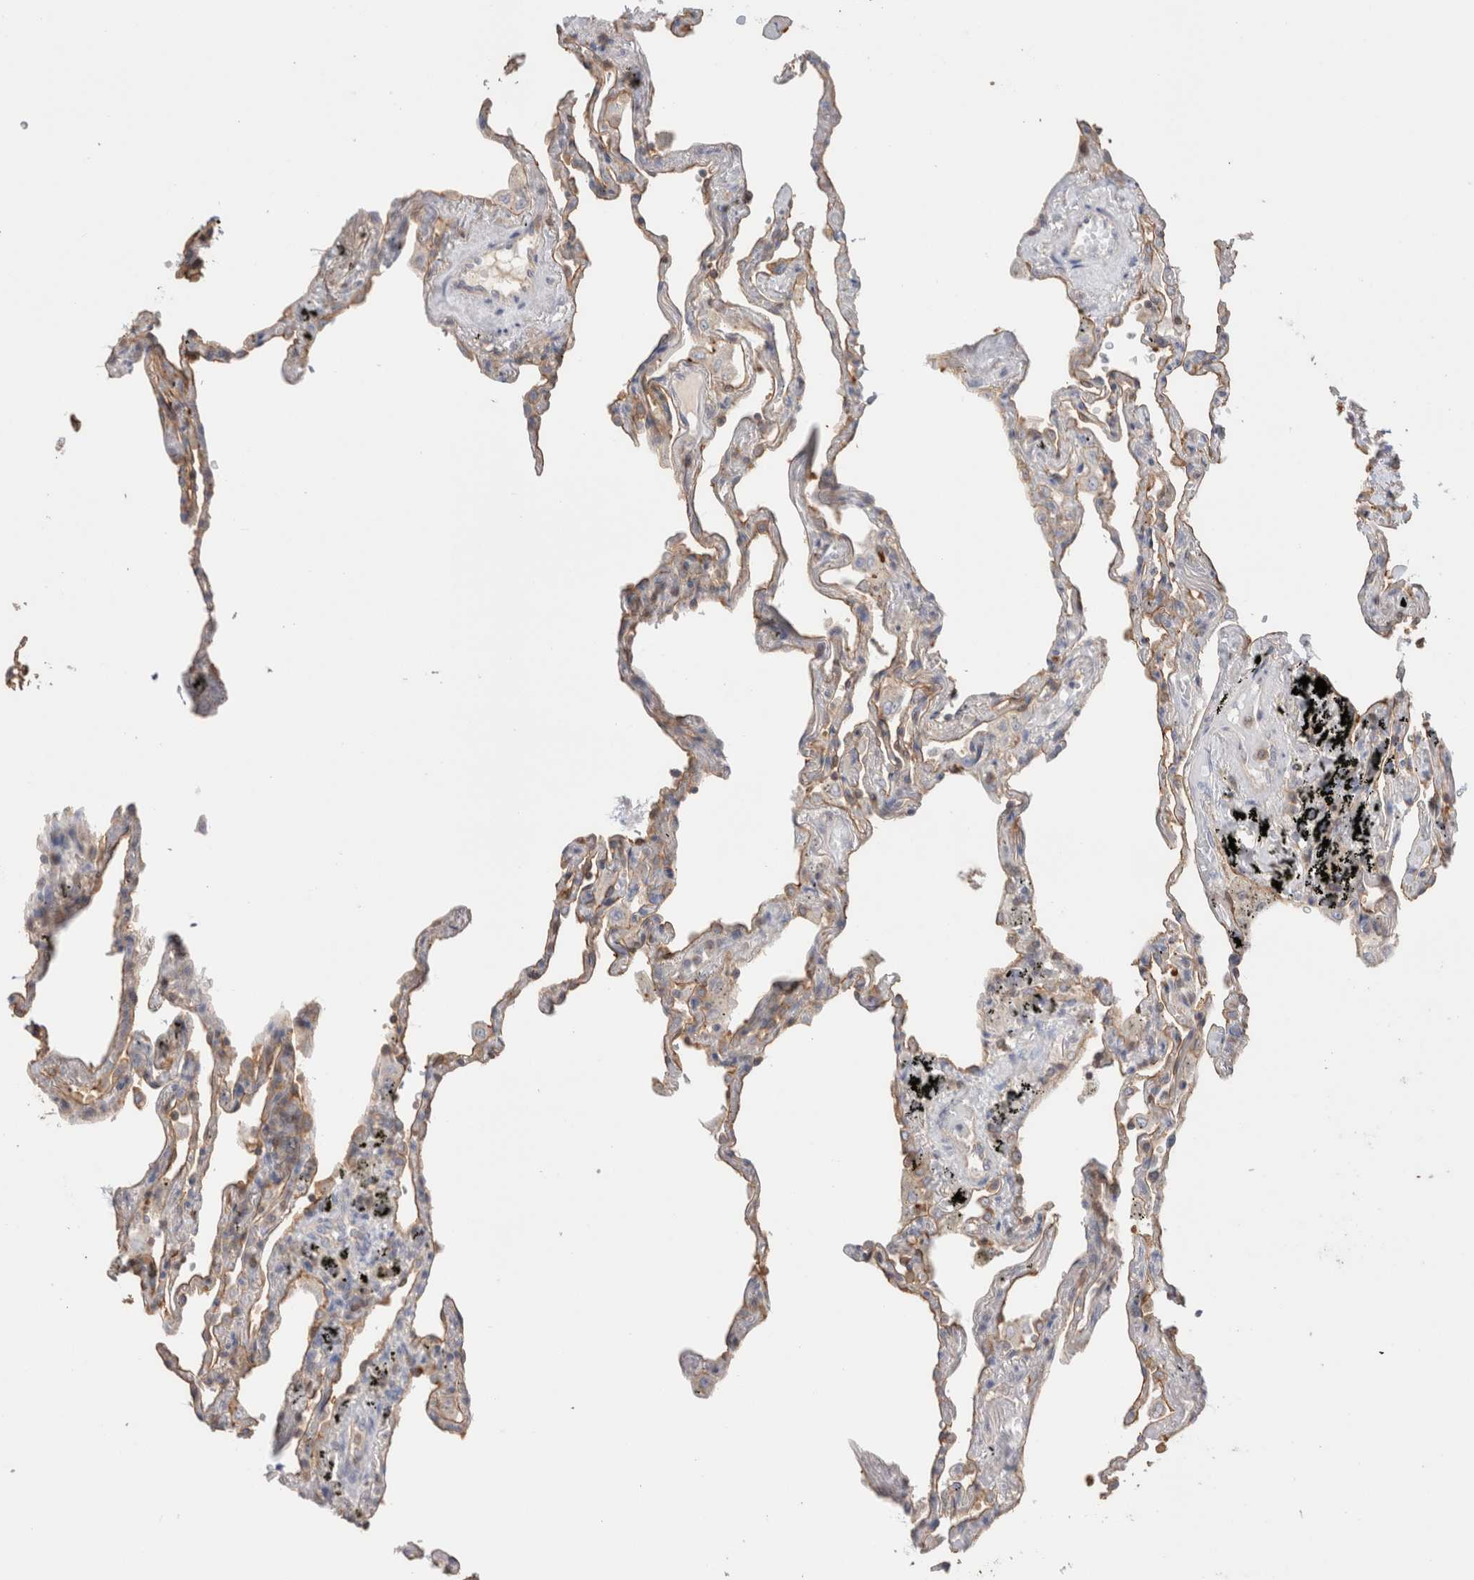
{"staining": {"intensity": "weak", "quantity": "25%-75%", "location": "cytoplasmic/membranous"}, "tissue": "lung", "cell_type": "Alveolar cells", "image_type": "normal", "snomed": [{"axis": "morphology", "description": "Normal tissue, NOS"}, {"axis": "topography", "description": "Lung"}], "caption": "A low amount of weak cytoplasmic/membranous expression is appreciated in approximately 25%-75% of alveolar cells in unremarkable lung.", "gene": "CAPN2", "patient": {"sex": "male", "age": 59}}